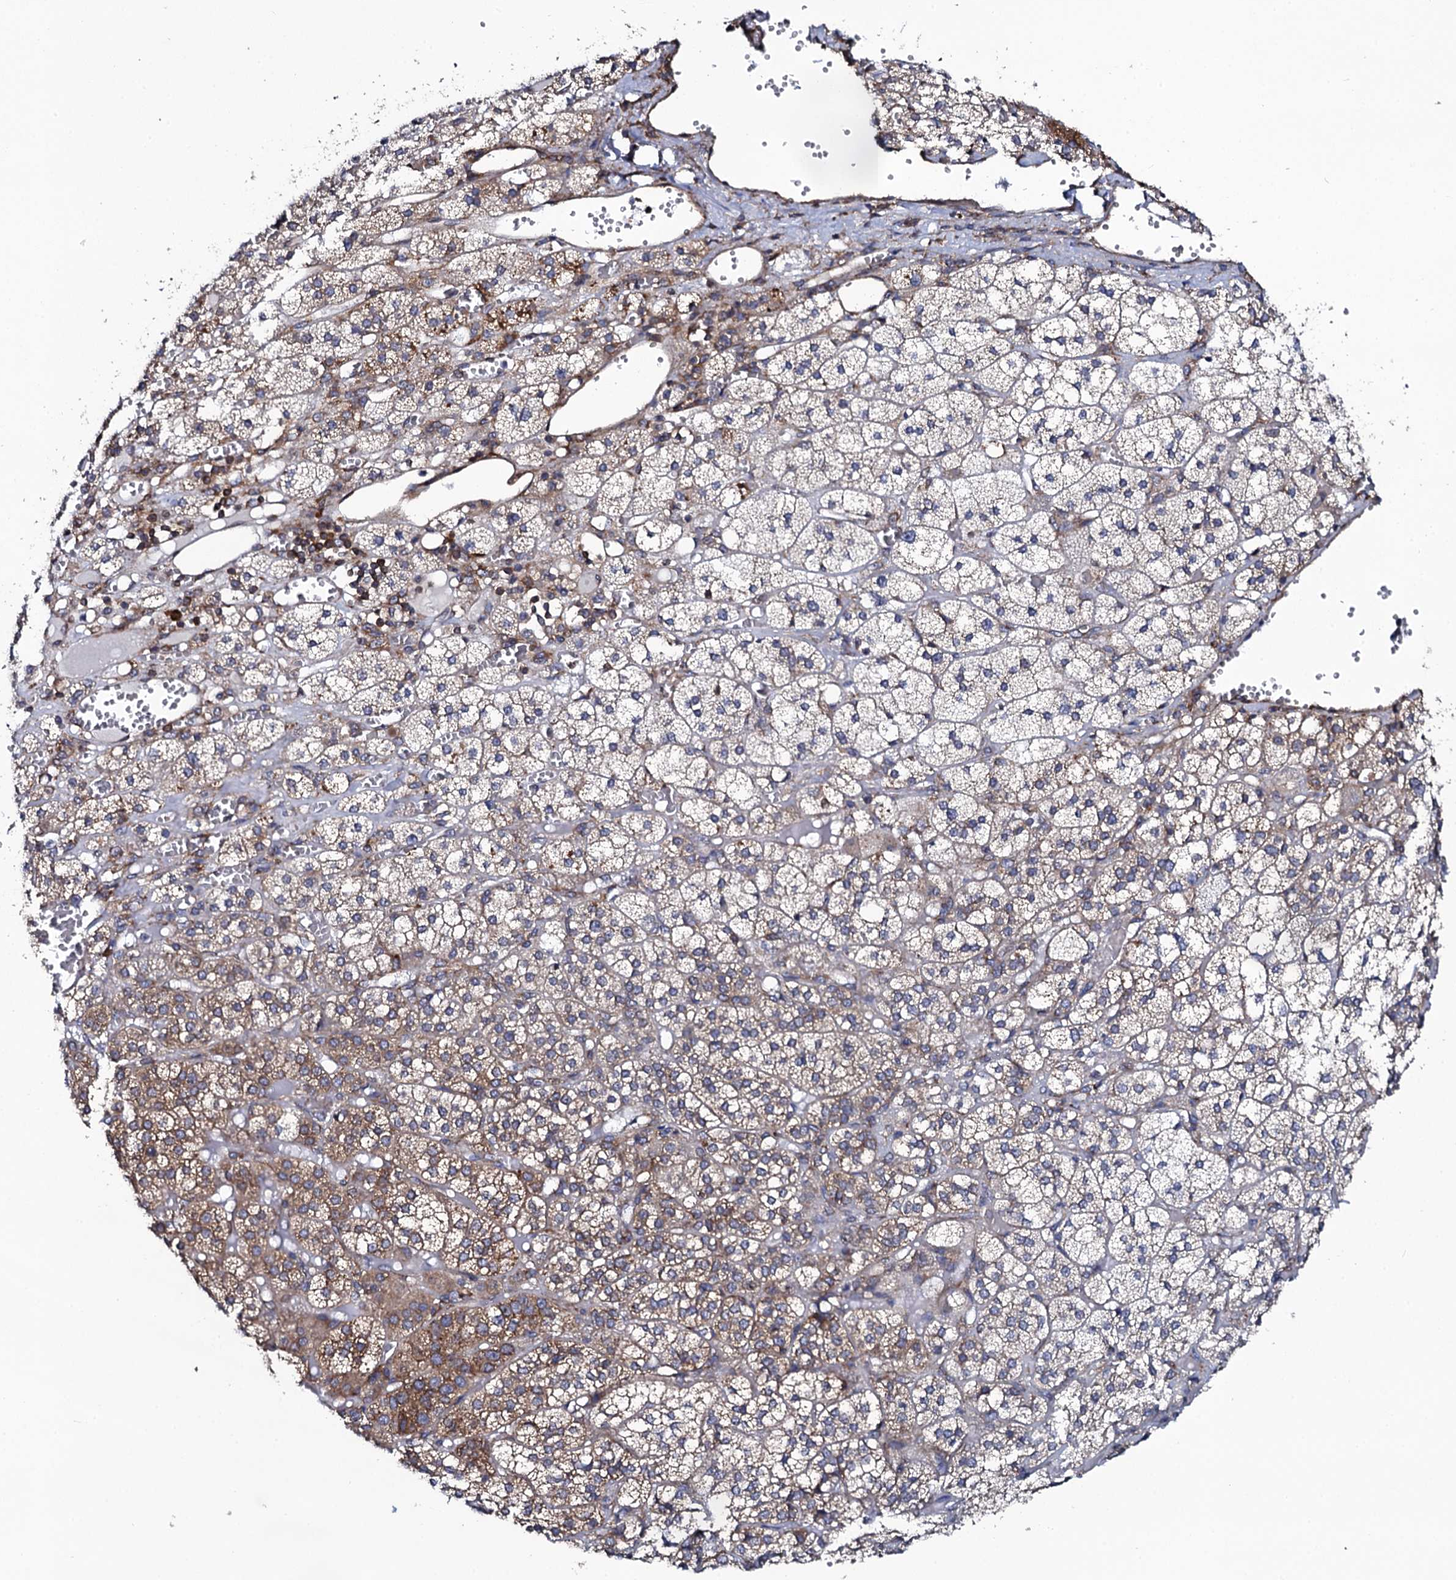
{"staining": {"intensity": "moderate", "quantity": "25%-75%", "location": "cytoplasmic/membranous"}, "tissue": "adrenal gland", "cell_type": "Glandular cells", "image_type": "normal", "snomed": [{"axis": "morphology", "description": "Normal tissue, NOS"}, {"axis": "topography", "description": "Adrenal gland"}], "caption": "DAB immunohistochemical staining of normal human adrenal gland displays moderate cytoplasmic/membranous protein expression in approximately 25%-75% of glandular cells.", "gene": "SPTY2D1", "patient": {"sex": "female", "age": 61}}